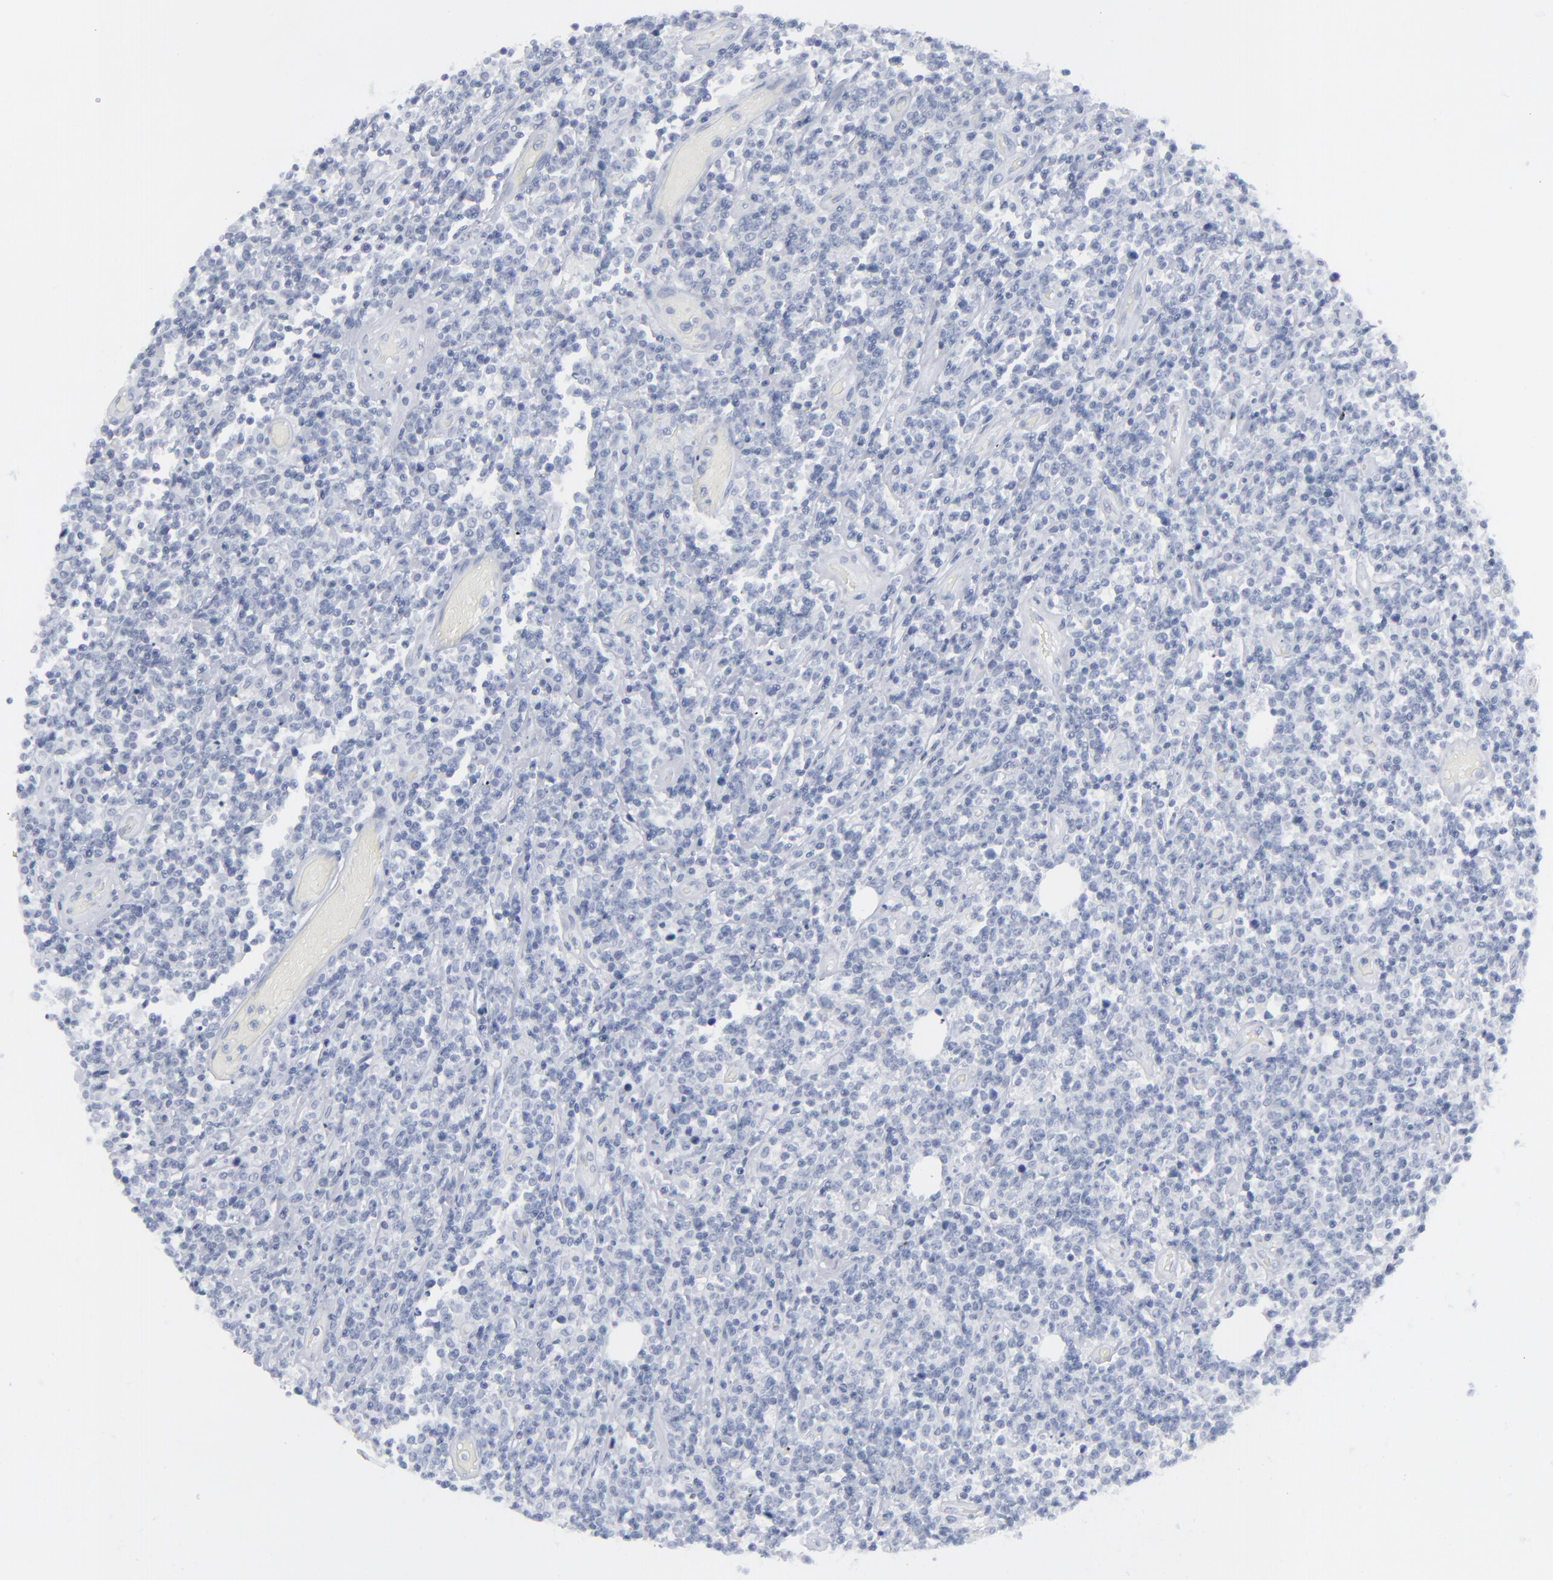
{"staining": {"intensity": "negative", "quantity": "none", "location": "none"}, "tissue": "lymphoma", "cell_type": "Tumor cells", "image_type": "cancer", "snomed": [{"axis": "morphology", "description": "Malignant lymphoma, non-Hodgkin's type, High grade"}, {"axis": "topography", "description": "Colon"}], "caption": "The IHC micrograph has no significant staining in tumor cells of lymphoma tissue.", "gene": "MSLN", "patient": {"sex": "male", "age": 82}}